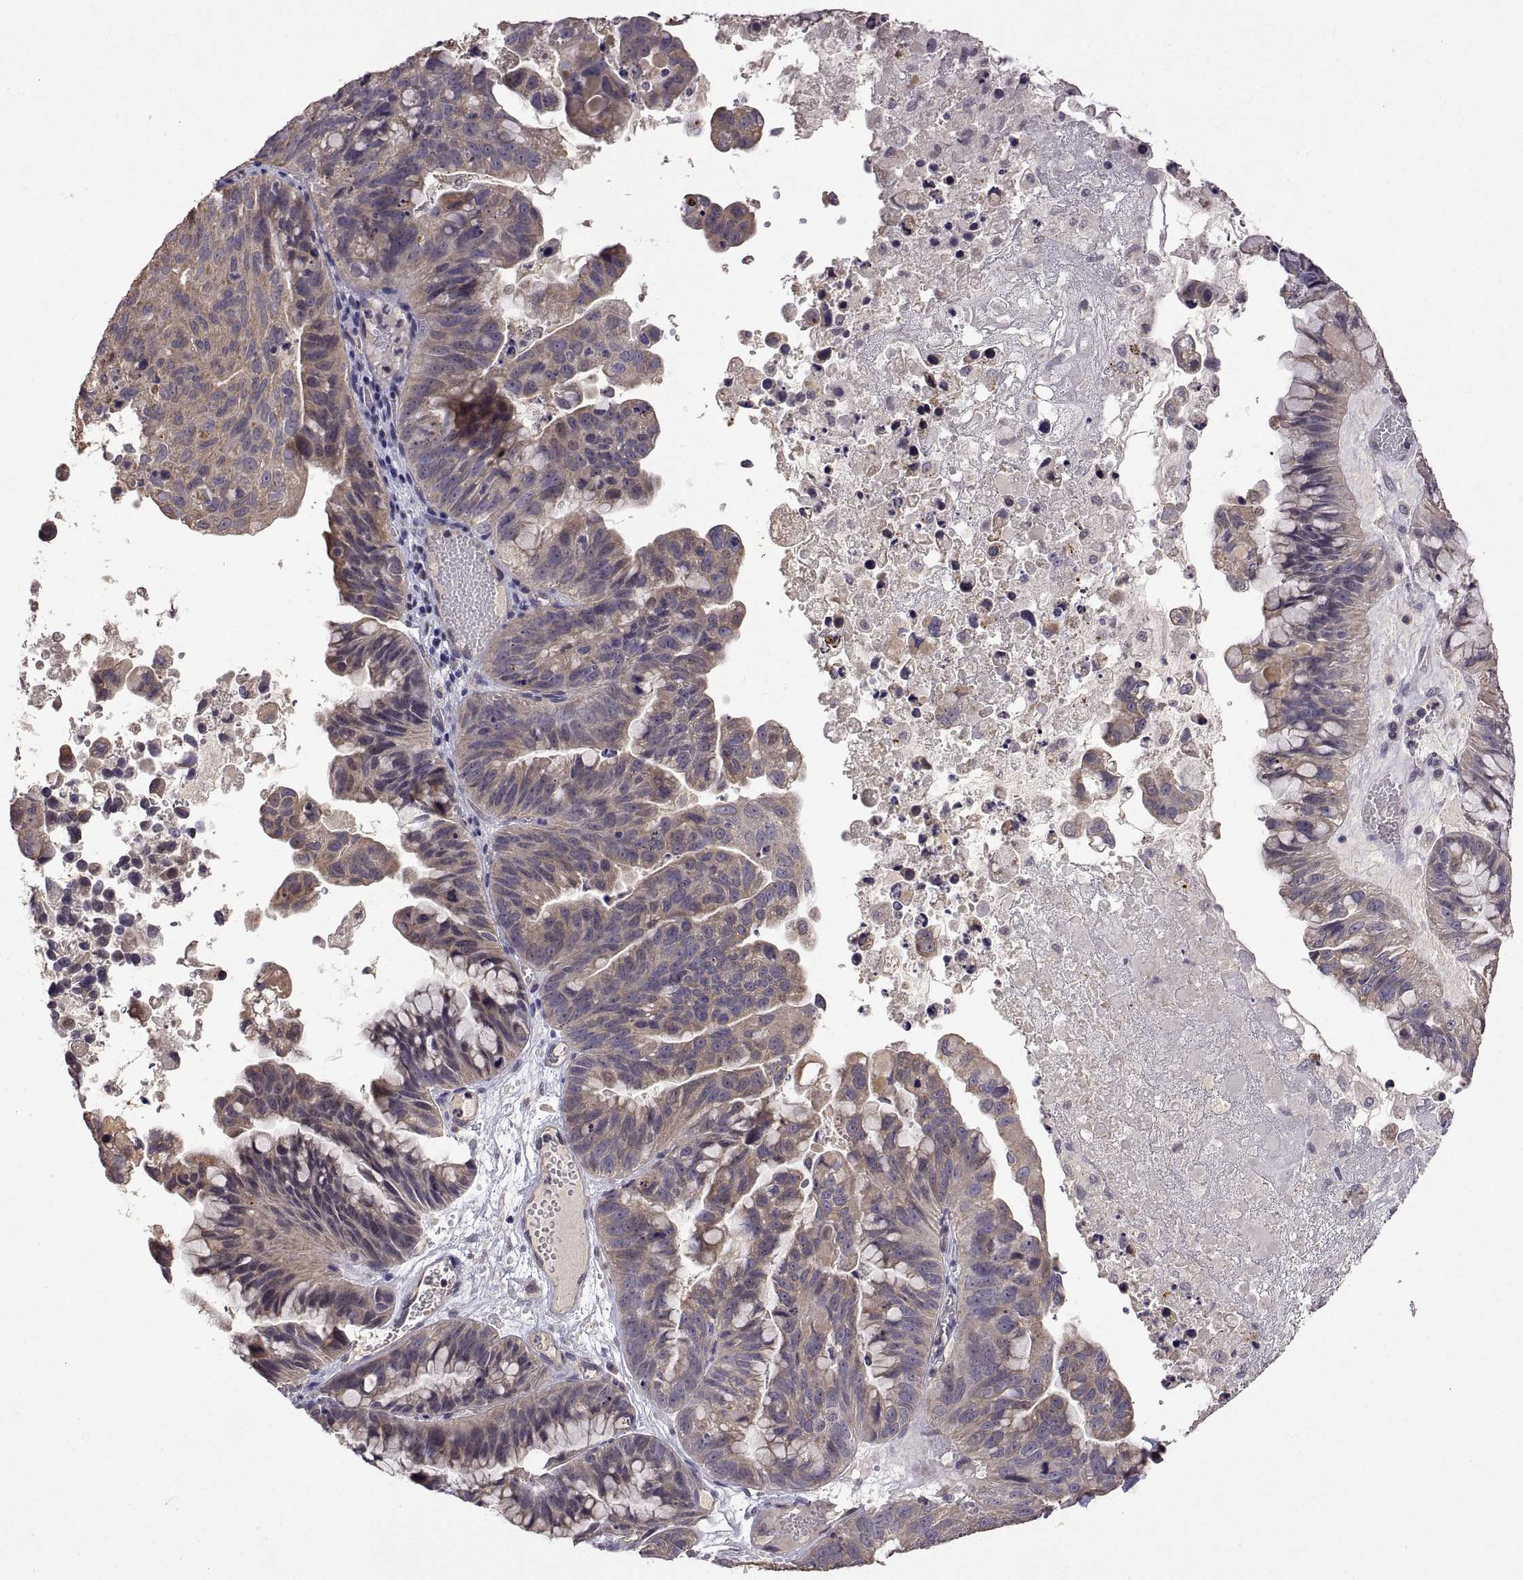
{"staining": {"intensity": "moderate", "quantity": "25%-75%", "location": "cytoplasmic/membranous"}, "tissue": "ovarian cancer", "cell_type": "Tumor cells", "image_type": "cancer", "snomed": [{"axis": "morphology", "description": "Cystadenocarcinoma, mucinous, NOS"}, {"axis": "topography", "description": "Ovary"}], "caption": "Approximately 25%-75% of tumor cells in human ovarian cancer (mucinous cystadenocarcinoma) reveal moderate cytoplasmic/membranous protein expression as visualized by brown immunohistochemical staining.", "gene": "LAMA1", "patient": {"sex": "female", "age": 76}}